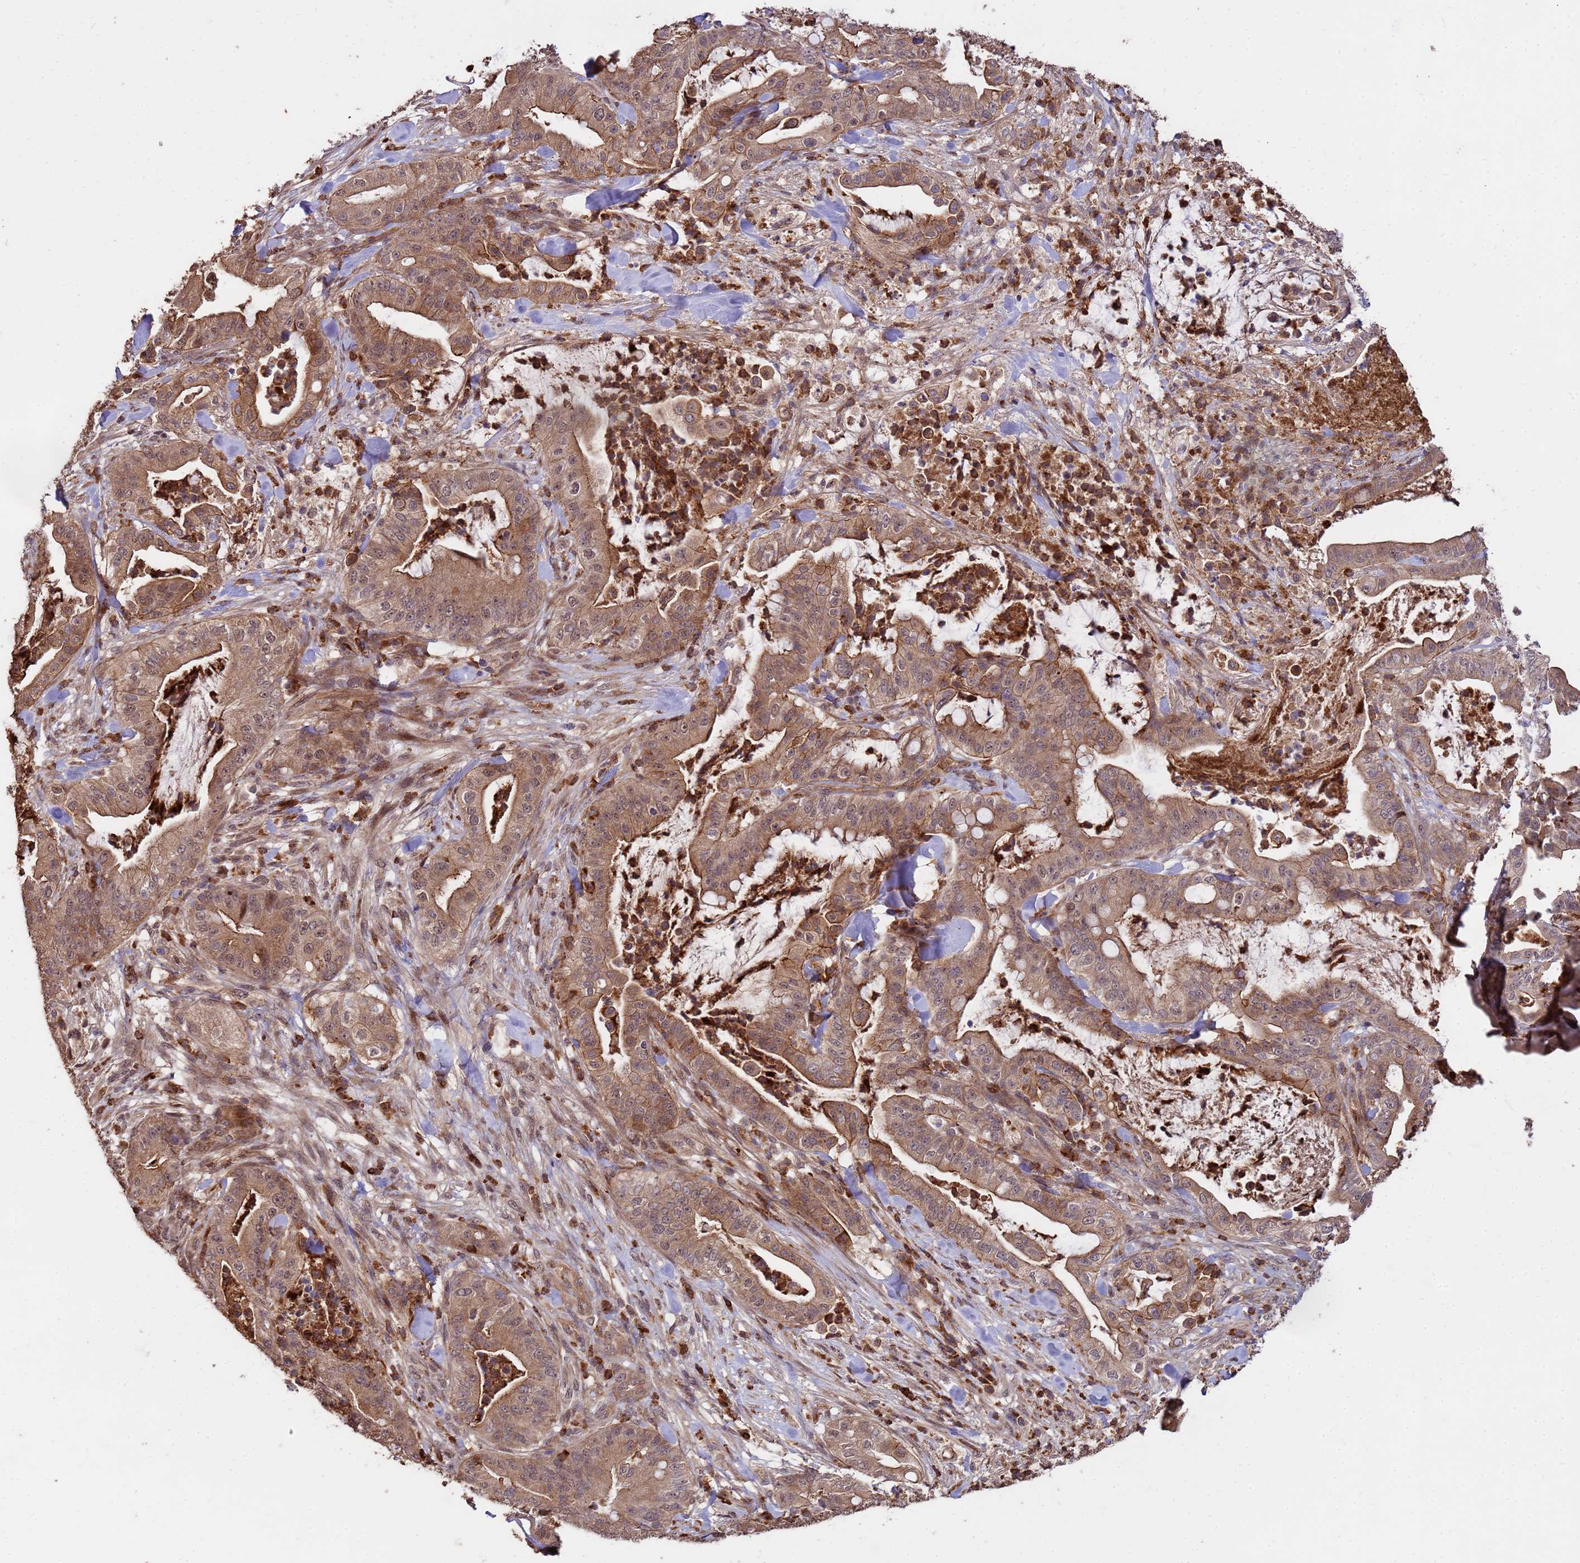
{"staining": {"intensity": "moderate", "quantity": ">75%", "location": "cytoplasmic/membranous,nuclear"}, "tissue": "pancreatic cancer", "cell_type": "Tumor cells", "image_type": "cancer", "snomed": [{"axis": "morphology", "description": "Adenocarcinoma, NOS"}, {"axis": "topography", "description": "Pancreas"}], "caption": "Immunohistochemical staining of human pancreatic cancer displays medium levels of moderate cytoplasmic/membranous and nuclear protein positivity in approximately >75% of tumor cells. The staining is performed using DAB brown chromogen to label protein expression. The nuclei are counter-stained blue using hematoxylin.", "gene": "ZNF619", "patient": {"sex": "male", "age": 71}}